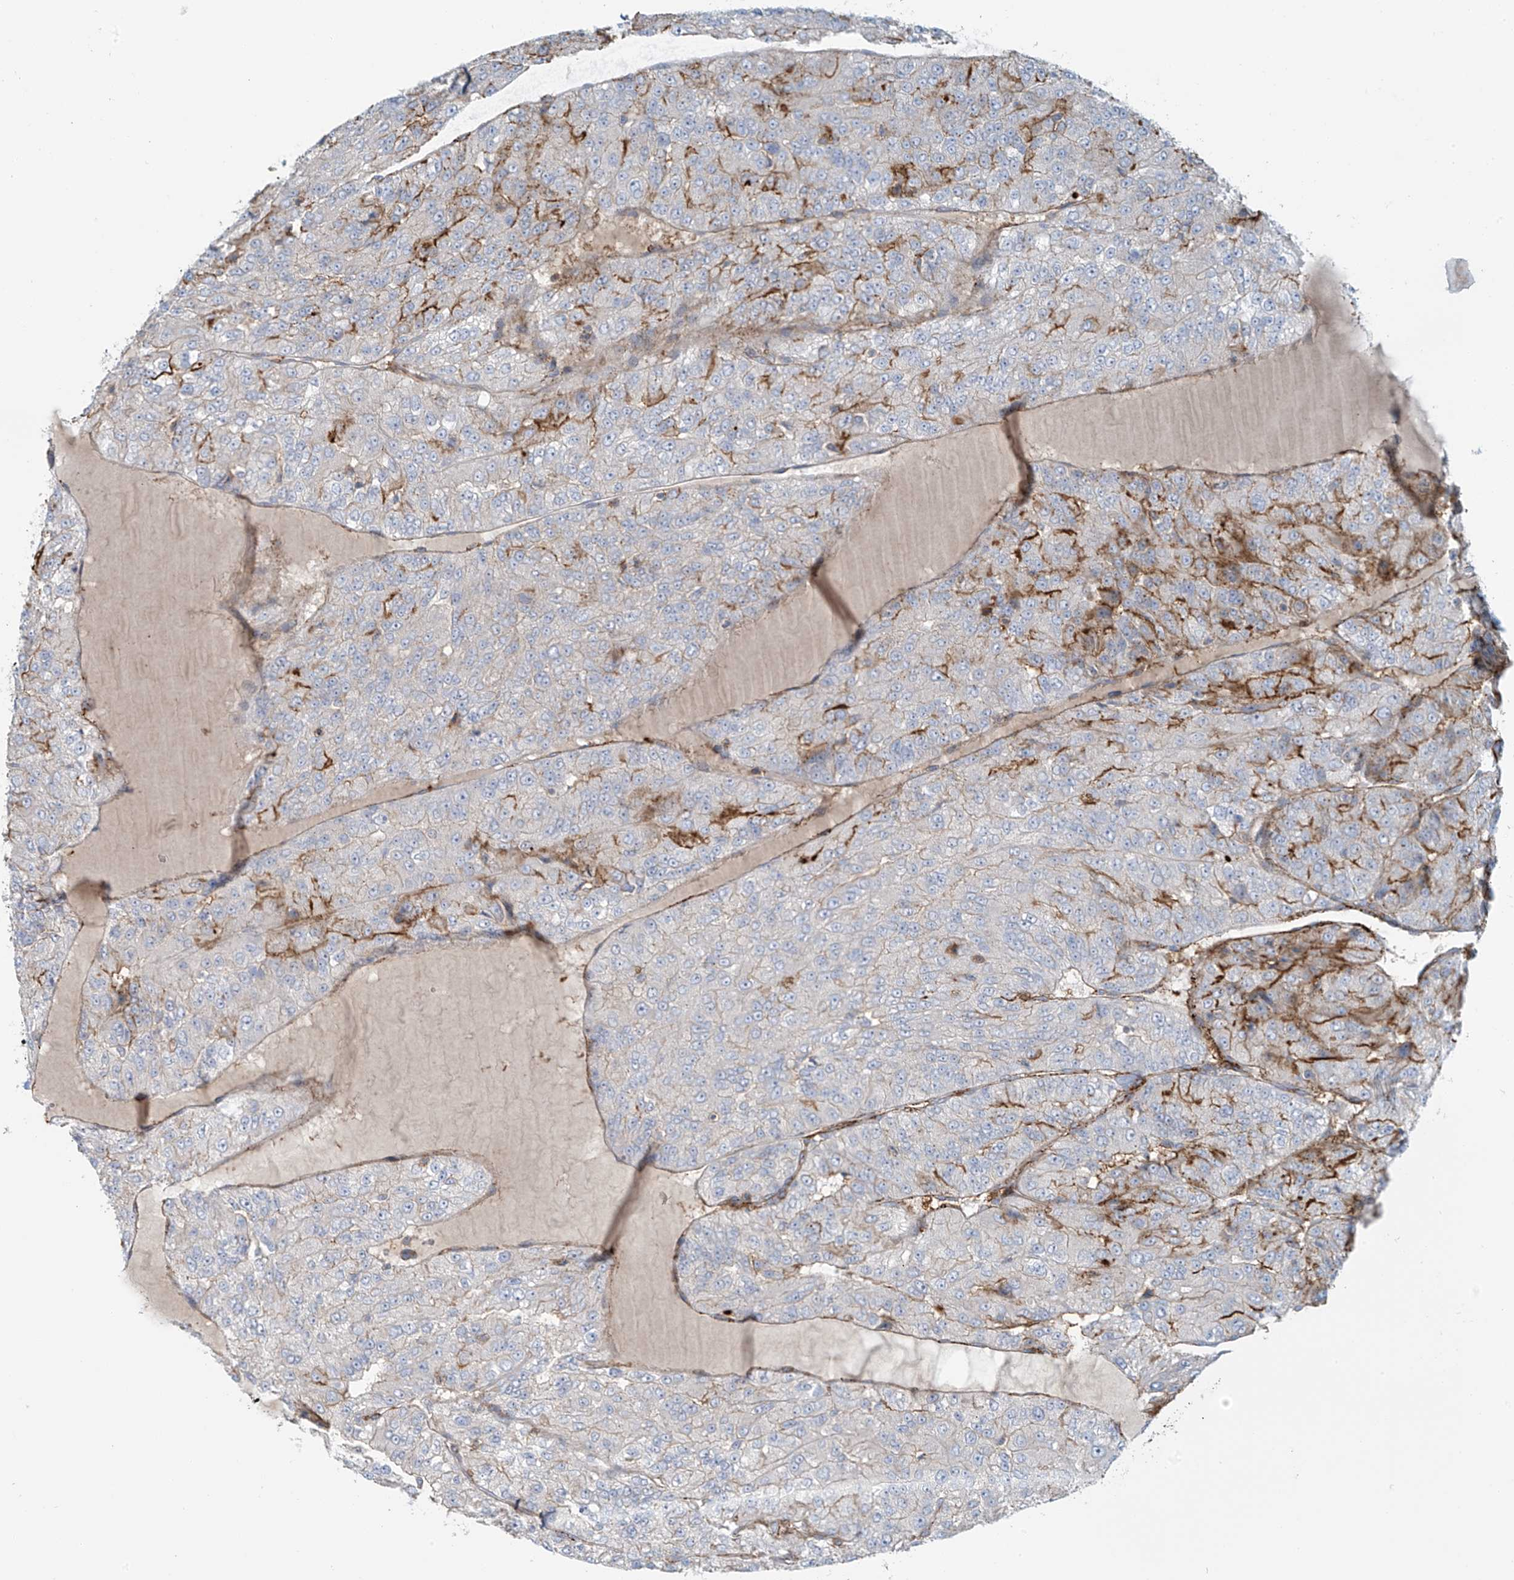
{"staining": {"intensity": "moderate", "quantity": "<25%", "location": "cytoplasmic/membranous"}, "tissue": "renal cancer", "cell_type": "Tumor cells", "image_type": "cancer", "snomed": [{"axis": "morphology", "description": "Adenocarcinoma, NOS"}, {"axis": "topography", "description": "Kidney"}], "caption": "Brown immunohistochemical staining in human adenocarcinoma (renal) displays moderate cytoplasmic/membranous expression in about <25% of tumor cells. (DAB (3,3'-diaminobenzidine) IHC with brightfield microscopy, high magnification).", "gene": "SLC9A2", "patient": {"sex": "female", "age": 63}}